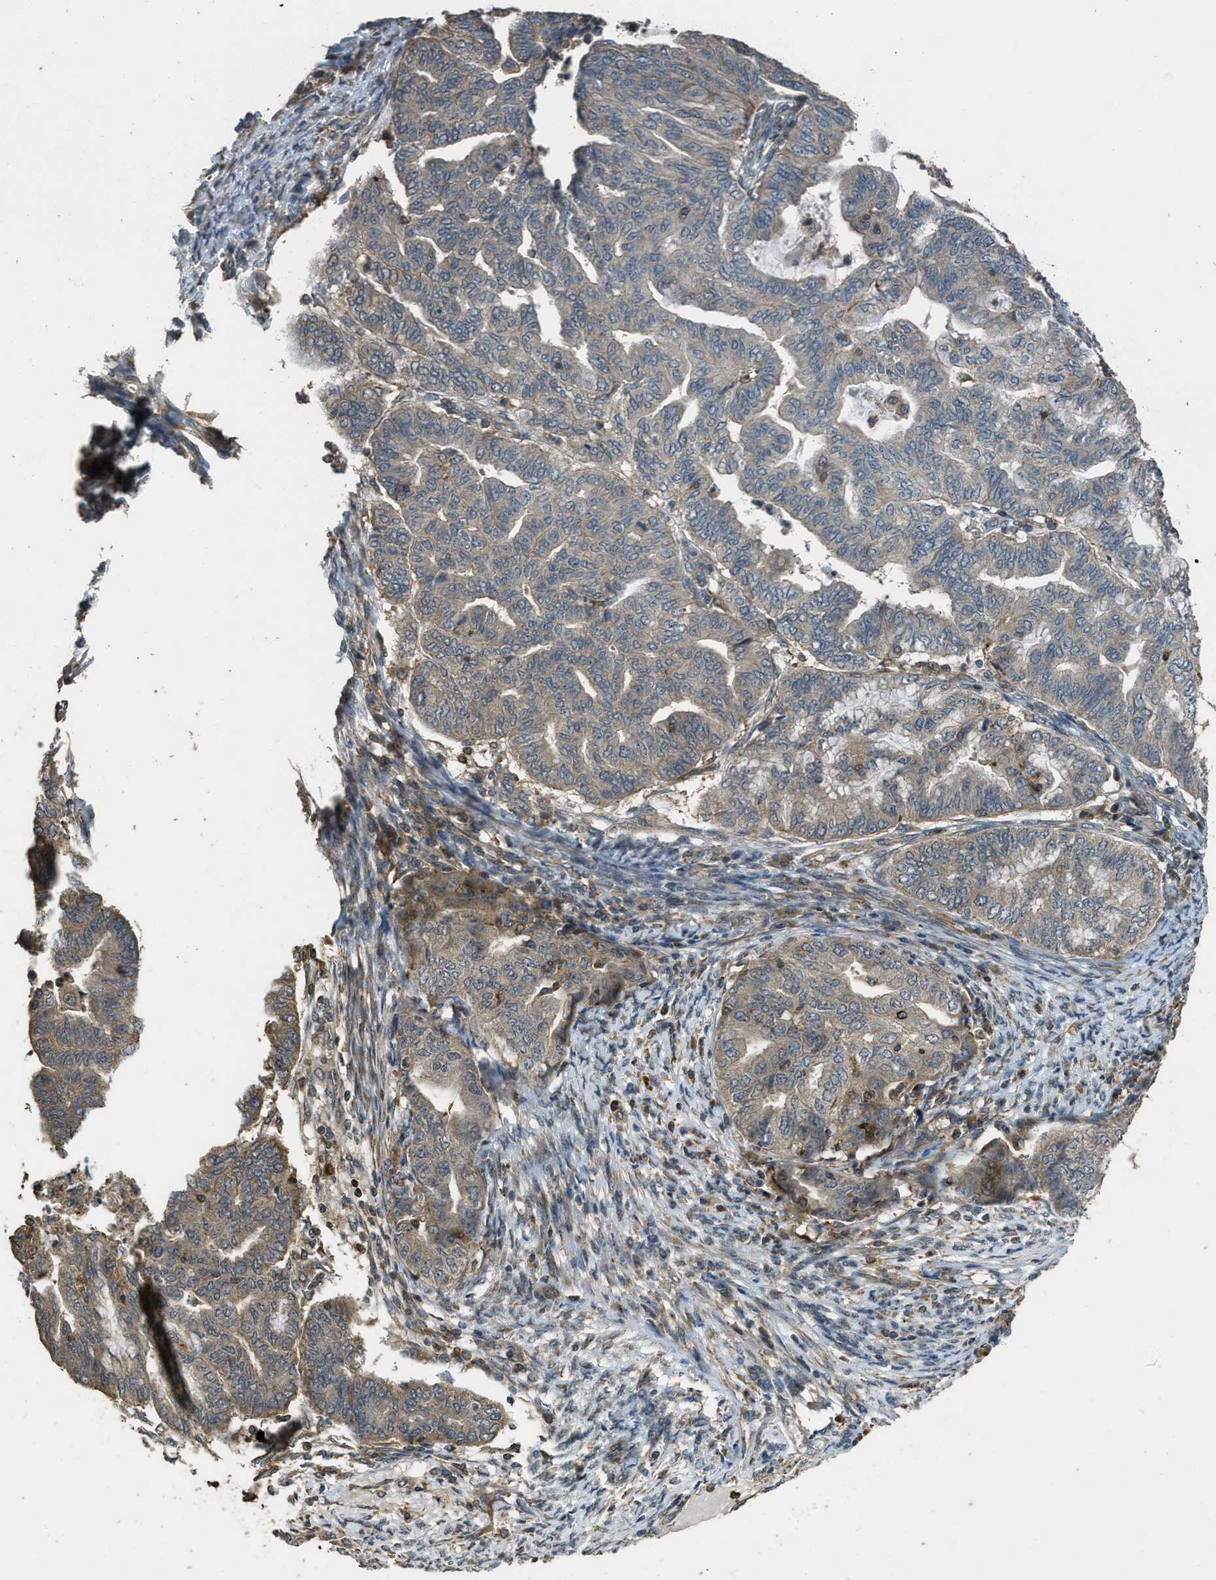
{"staining": {"intensity": "weak", "quantity": "25%-75%", "location": "cytoplasmic/membranous"}, "tissue": "endometrial cancer", "cell_type": "Tumor cells", "image_type": "cancer", "snomed": [{"axis": "morphology", "description": "Adenocarcinoma, NOS"}, {"axis": "topography", "description": "Endometrium"}], "caption": "Human adenocarcinoma (endometrial) stained for a protein (brown) shows weak cytoplasmic/membranous positive positivity in about 25%-75% of tumor cells.", "gene": "PPP6R3", "patient": {"sex": "female", "age": 79}}